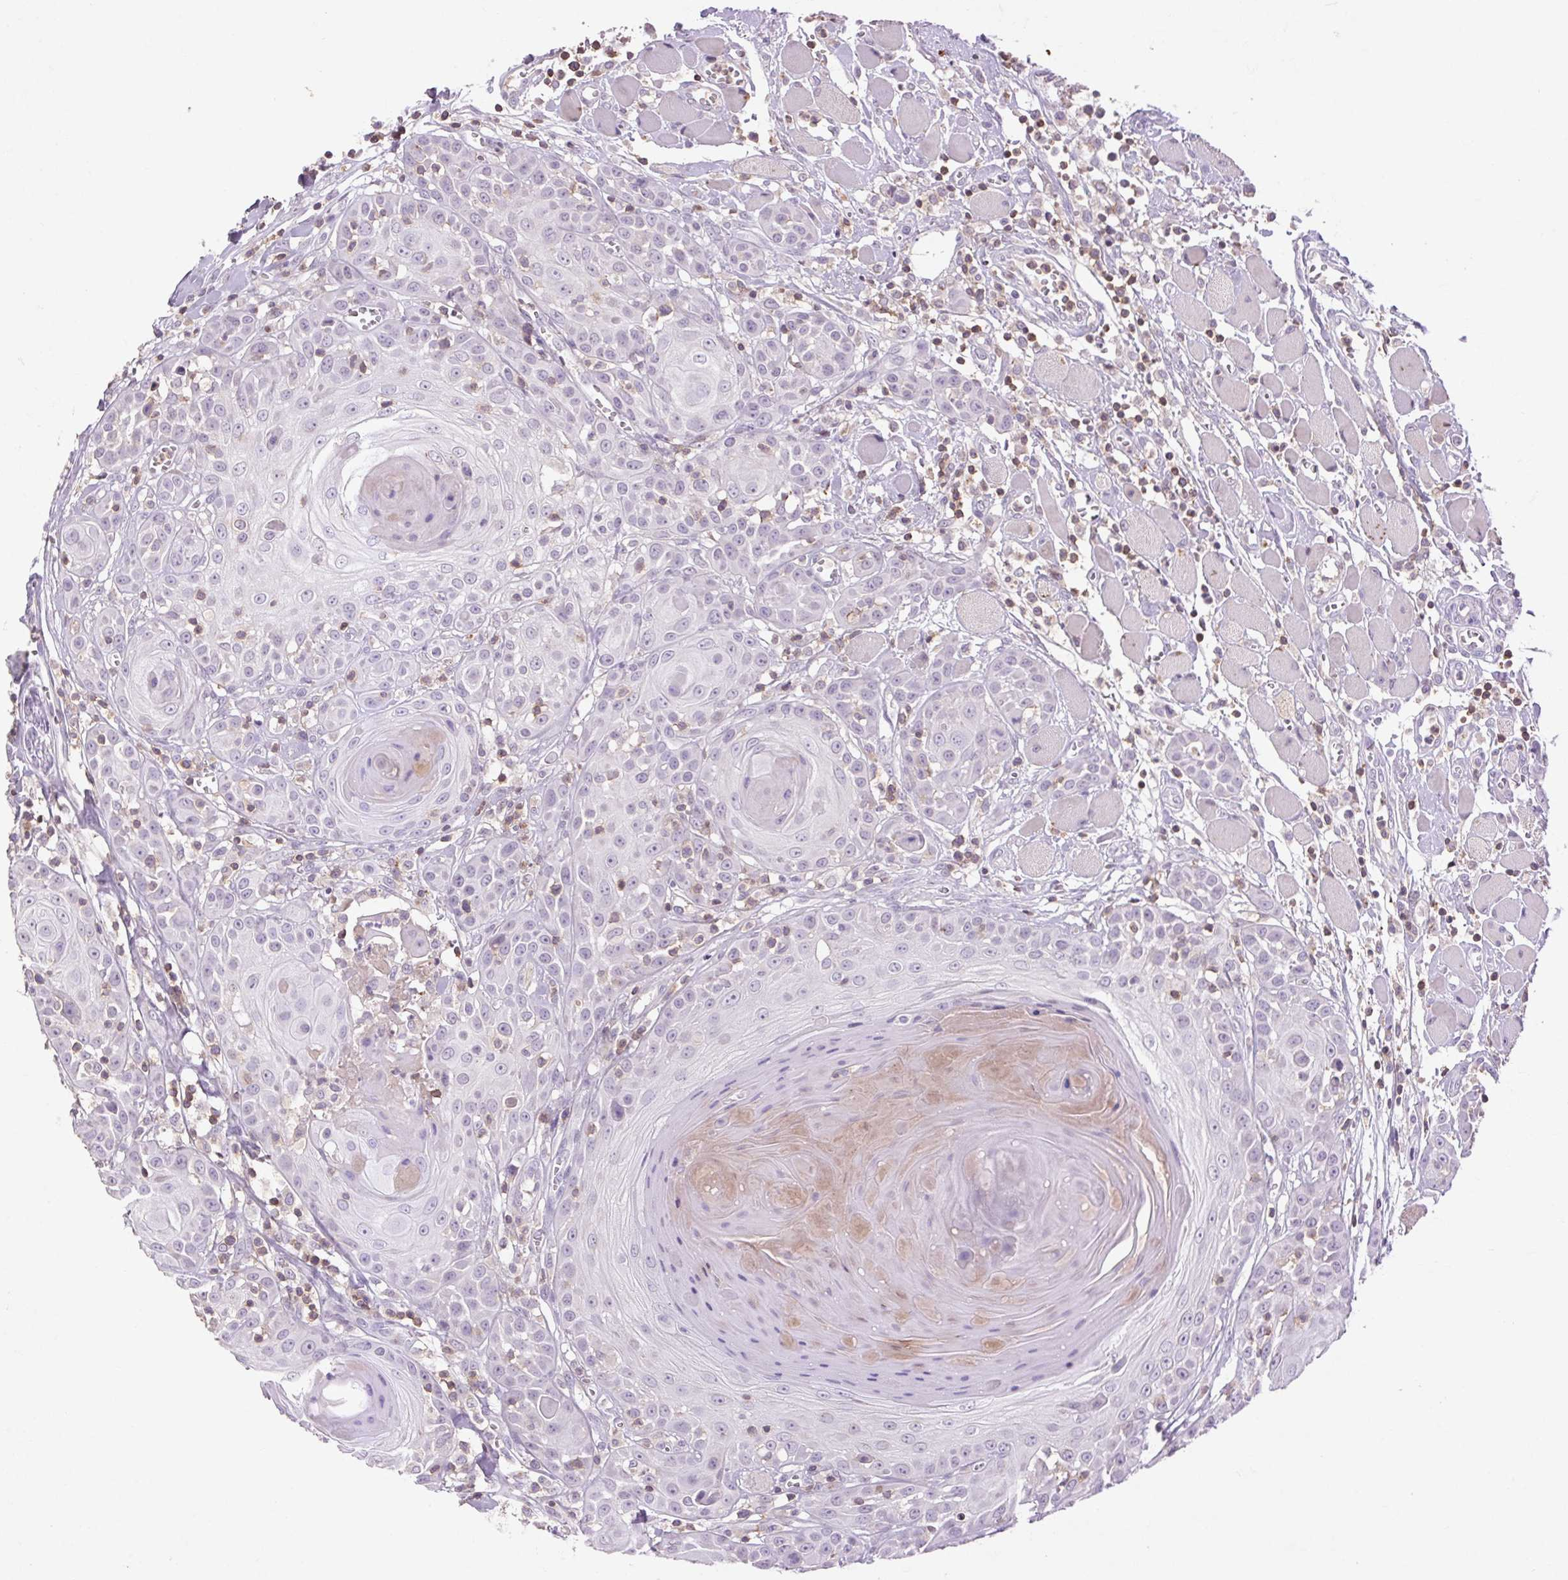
{"staining": {"intensity": "negative", "quantity": "none", "location": "none"}, "tissue": "head and neck cancer", "cell_type": "Tumor cells", "image_type": "cancer", "snomed": [{"axis": "morphology", "description": "Squamous cell carcinoma, NOS"}, {"axis": "topography", "description": "Head-Neck"}], "caption": "This is an IHC image of human squamous cell carcinoma (head and neck). There is no expression in tumor cells.", "gene": "FNDC7", "patient": {"sex": "female", "age": 80}}